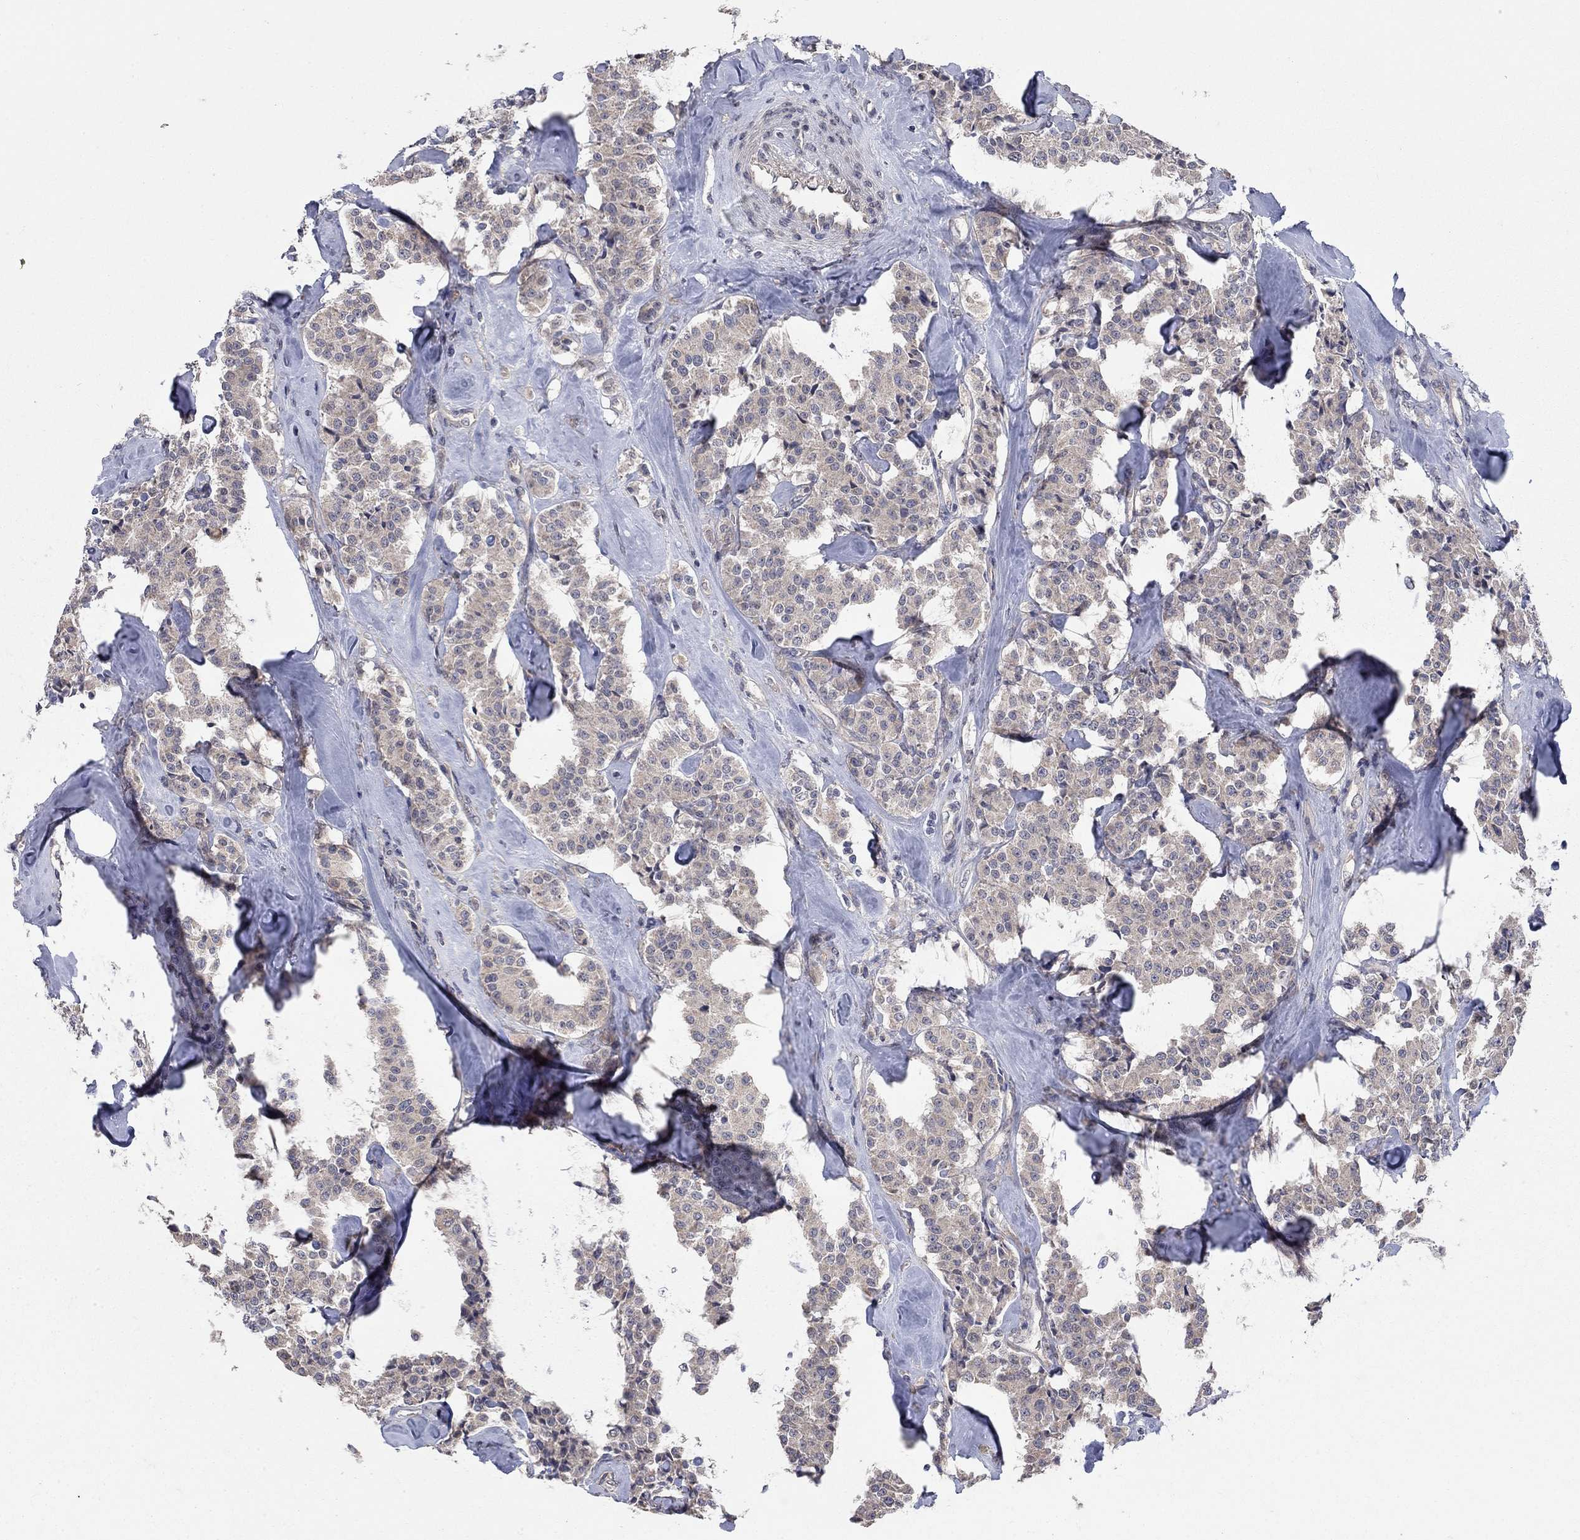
{"staining": {"intensity": "weak", "quantity": "25%-75%", "location": "cytoplasmic/membranous"}, "tissue": "carcinoid", "cell_type": "Tumor cells", "image_type": "cancer", "snomed": [{"axis": "morphology", "description": "Carcinoid, malignant, NOS"}, {"axis": "topography", "description": "Pancreas"}], "caption": "A brown stain shows weak cytoplasmic/membranous positivity of a protein in carcinoid (malignant) tumor cells.", "gene": "WASF3", "patient": {"sex": "male", "age": 41}}